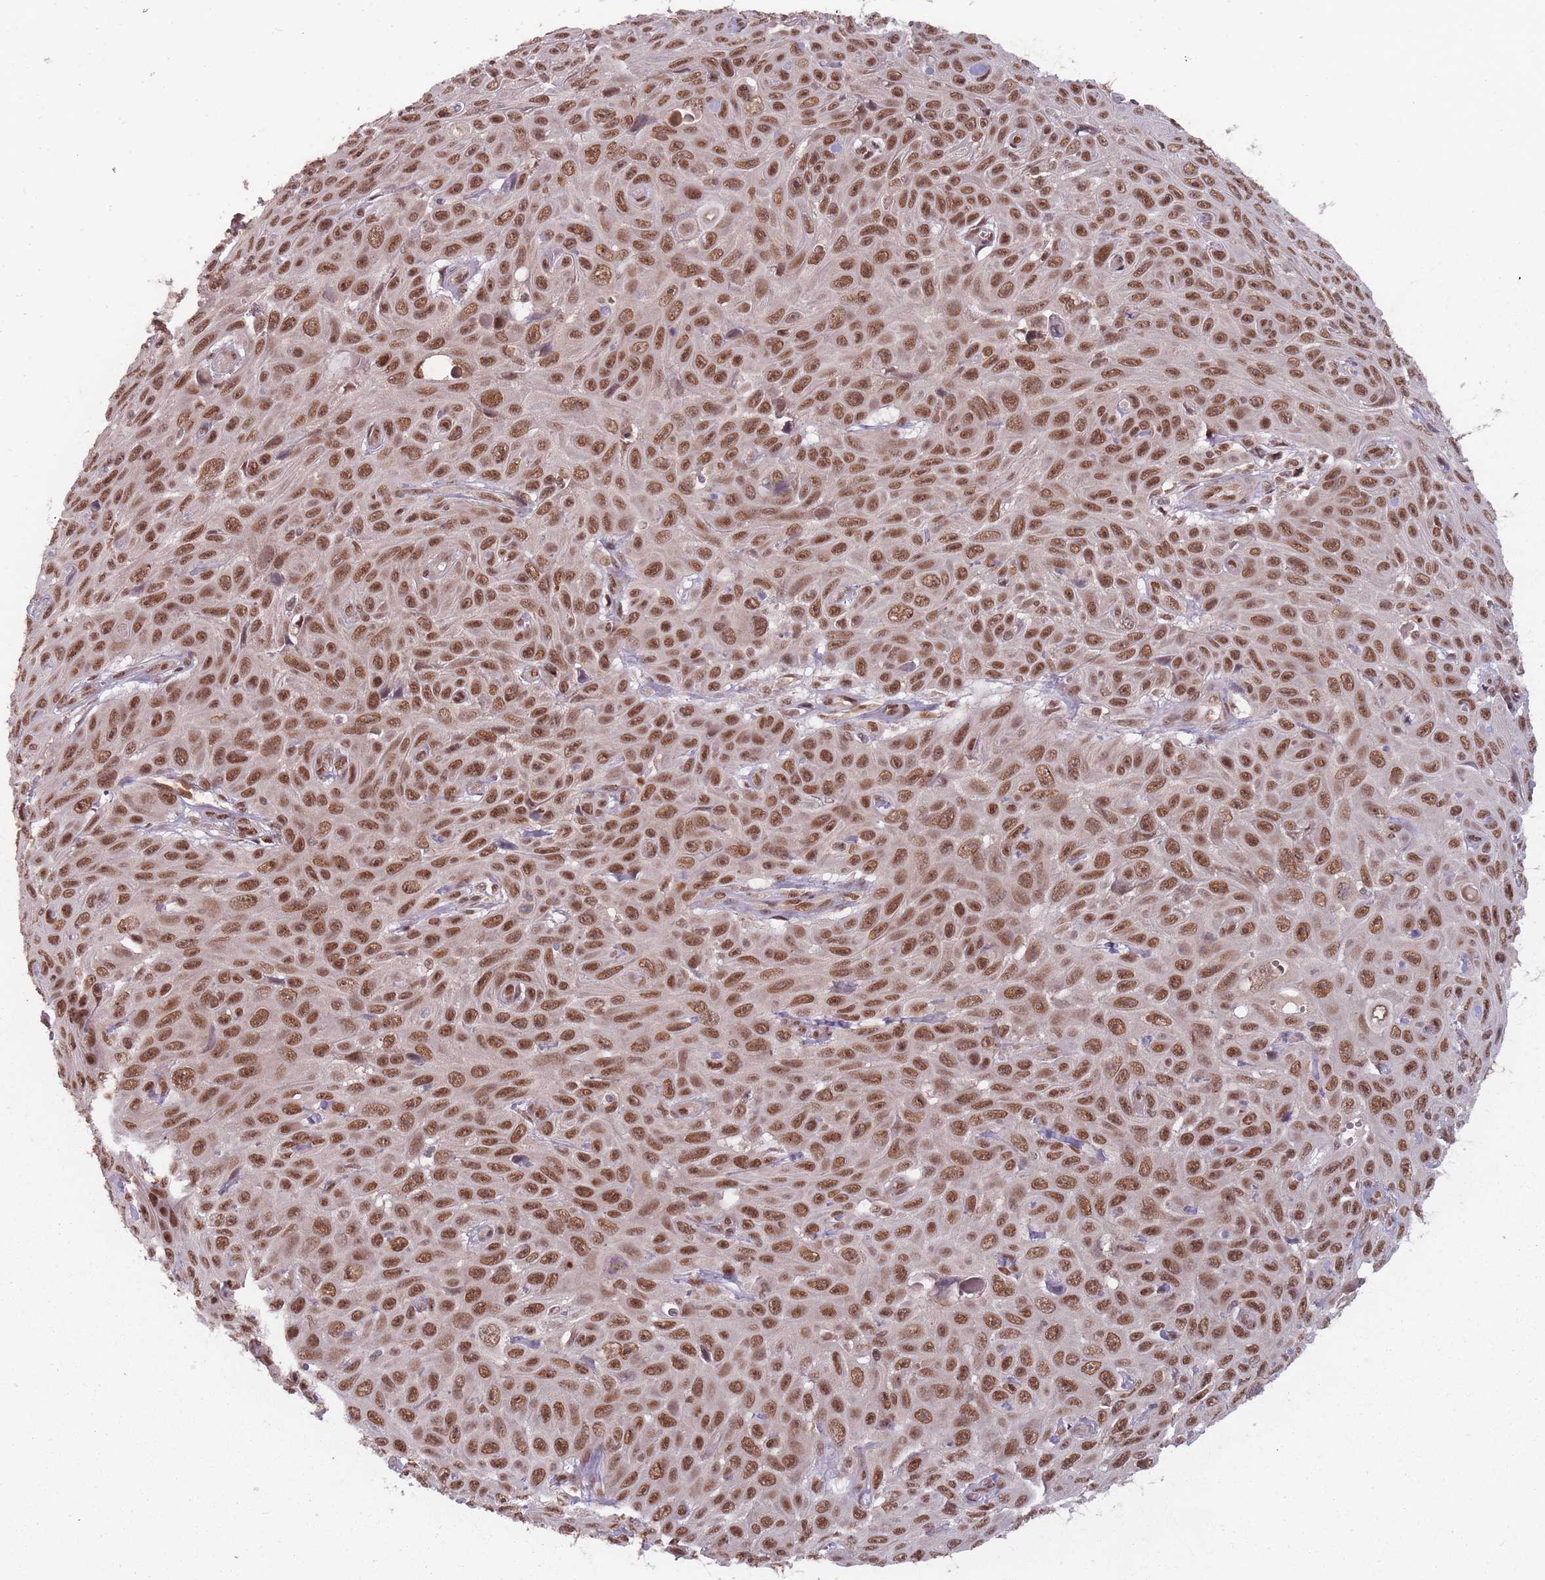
{"staining": {"intensity": "moderate", "quantity": ">75%", "location": "nuclear"}, "tissue": "skin cancer", "cell_type": "Tumor cells", "image_type": "cancer", "snomed": [{"axis": "morphology", "description": "Squamous cell carcinoma, NOS"}, {"axis": "topography", "description": "Skin"}], "caption": "Immunohistochemical staining of human skin cancer (squamous cell carcinoma) exhibits medium levels of moderate nuclear positivity in approximately >75% of tumor cells.", "gene": "TMED3", "patient": {"sex": "male", "age": 82}}